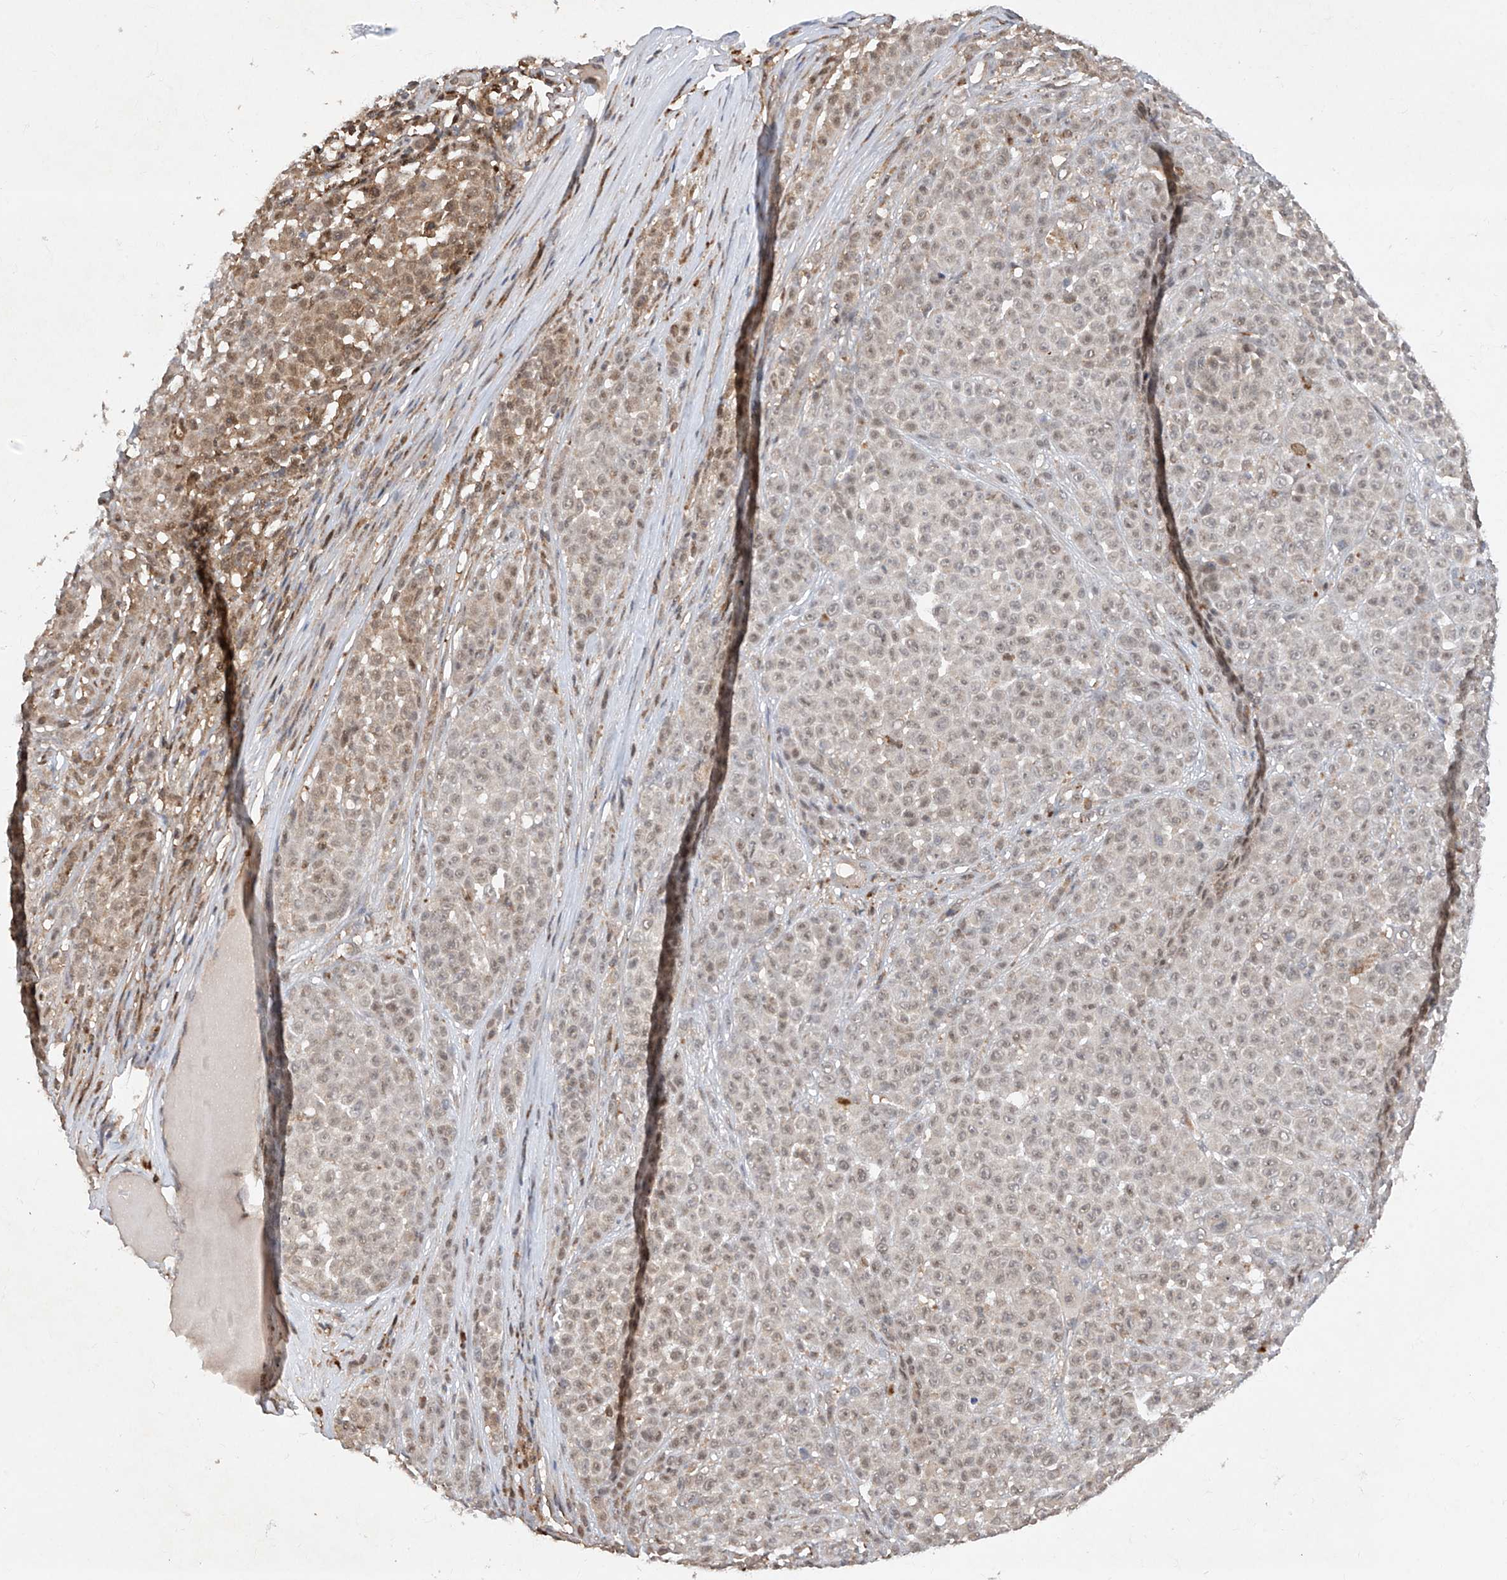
{"staining": {"intensity": "weak", "quantity": "<25%", "location": "cytoplasmic/membranous,nuclear"}, "tissue": "melanoma", "cell_type": "Tumor cells", "image_type": "cancer", "snomed": [{"axis": "morphology", "description": "Malignant melanoma, NOS"}, {"axis": "topography", "description": "Skin"}], "caption": "A photomicrograph of malignant melanoma stained for a protein exhibits no brown staining in tumor cells.", "gene": "ZNF358", "patient": {"sex": "female", "age": 94}}